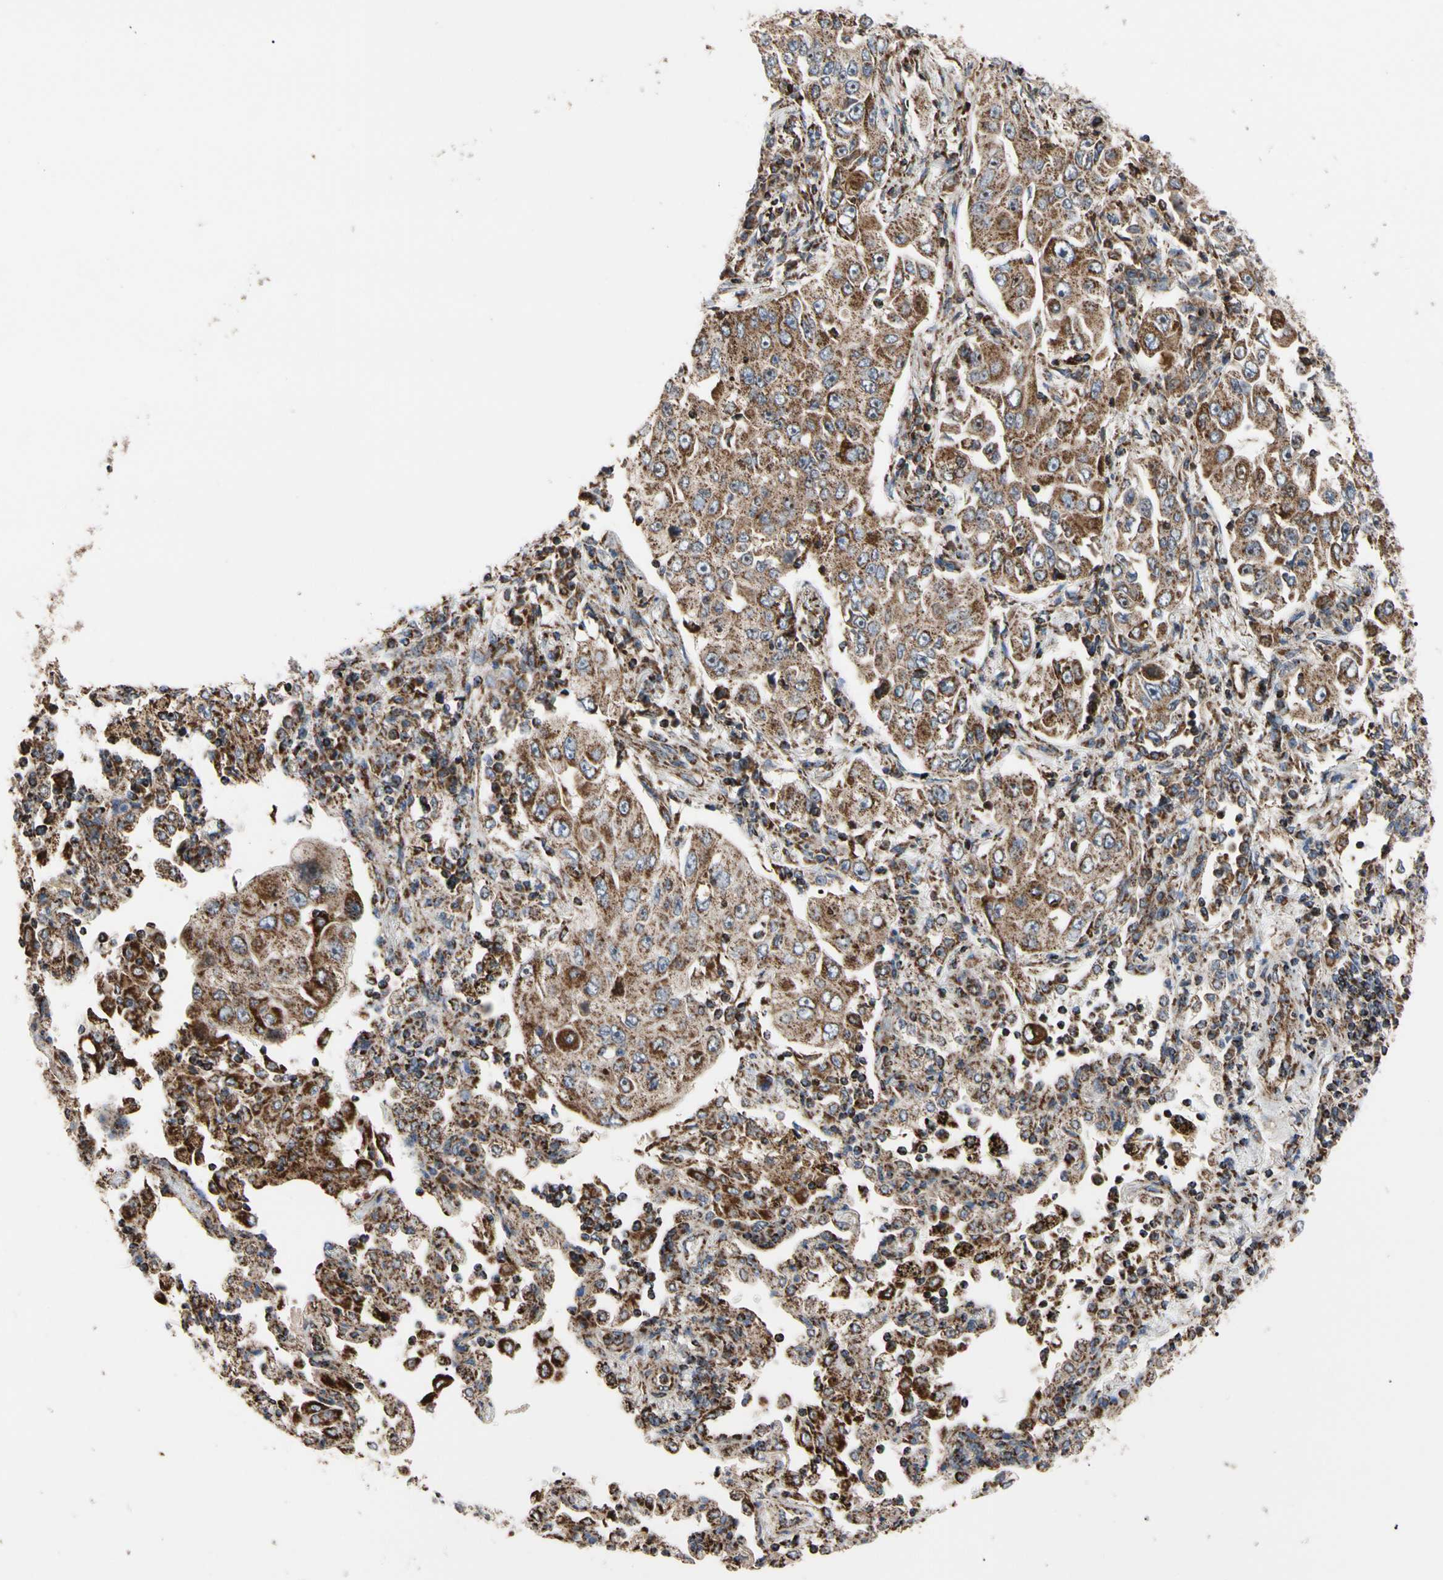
{"staining": {"intensity": "strong", "quantity": ">75%", "location": "cytoplasmic/membranous"}, "tissue": "lung cancer", "cell_type": "Tumor cells", "image_type": "cancer", "snomed": [{"axis": "morphology", "description": "Adenocarcinoma, NOS"}, {"axis": "topography", "description": "Lung"}], "caption": "Protein expression analysis of human lung cancer reveals strong cytoplasmic/membranous staining in about >75% of tumor cells. (brown staining indicates protein expression, while blue staining denotes nuclei).", "gene": "FAM110B", "patient": {"sex": "male", "age": 84}}